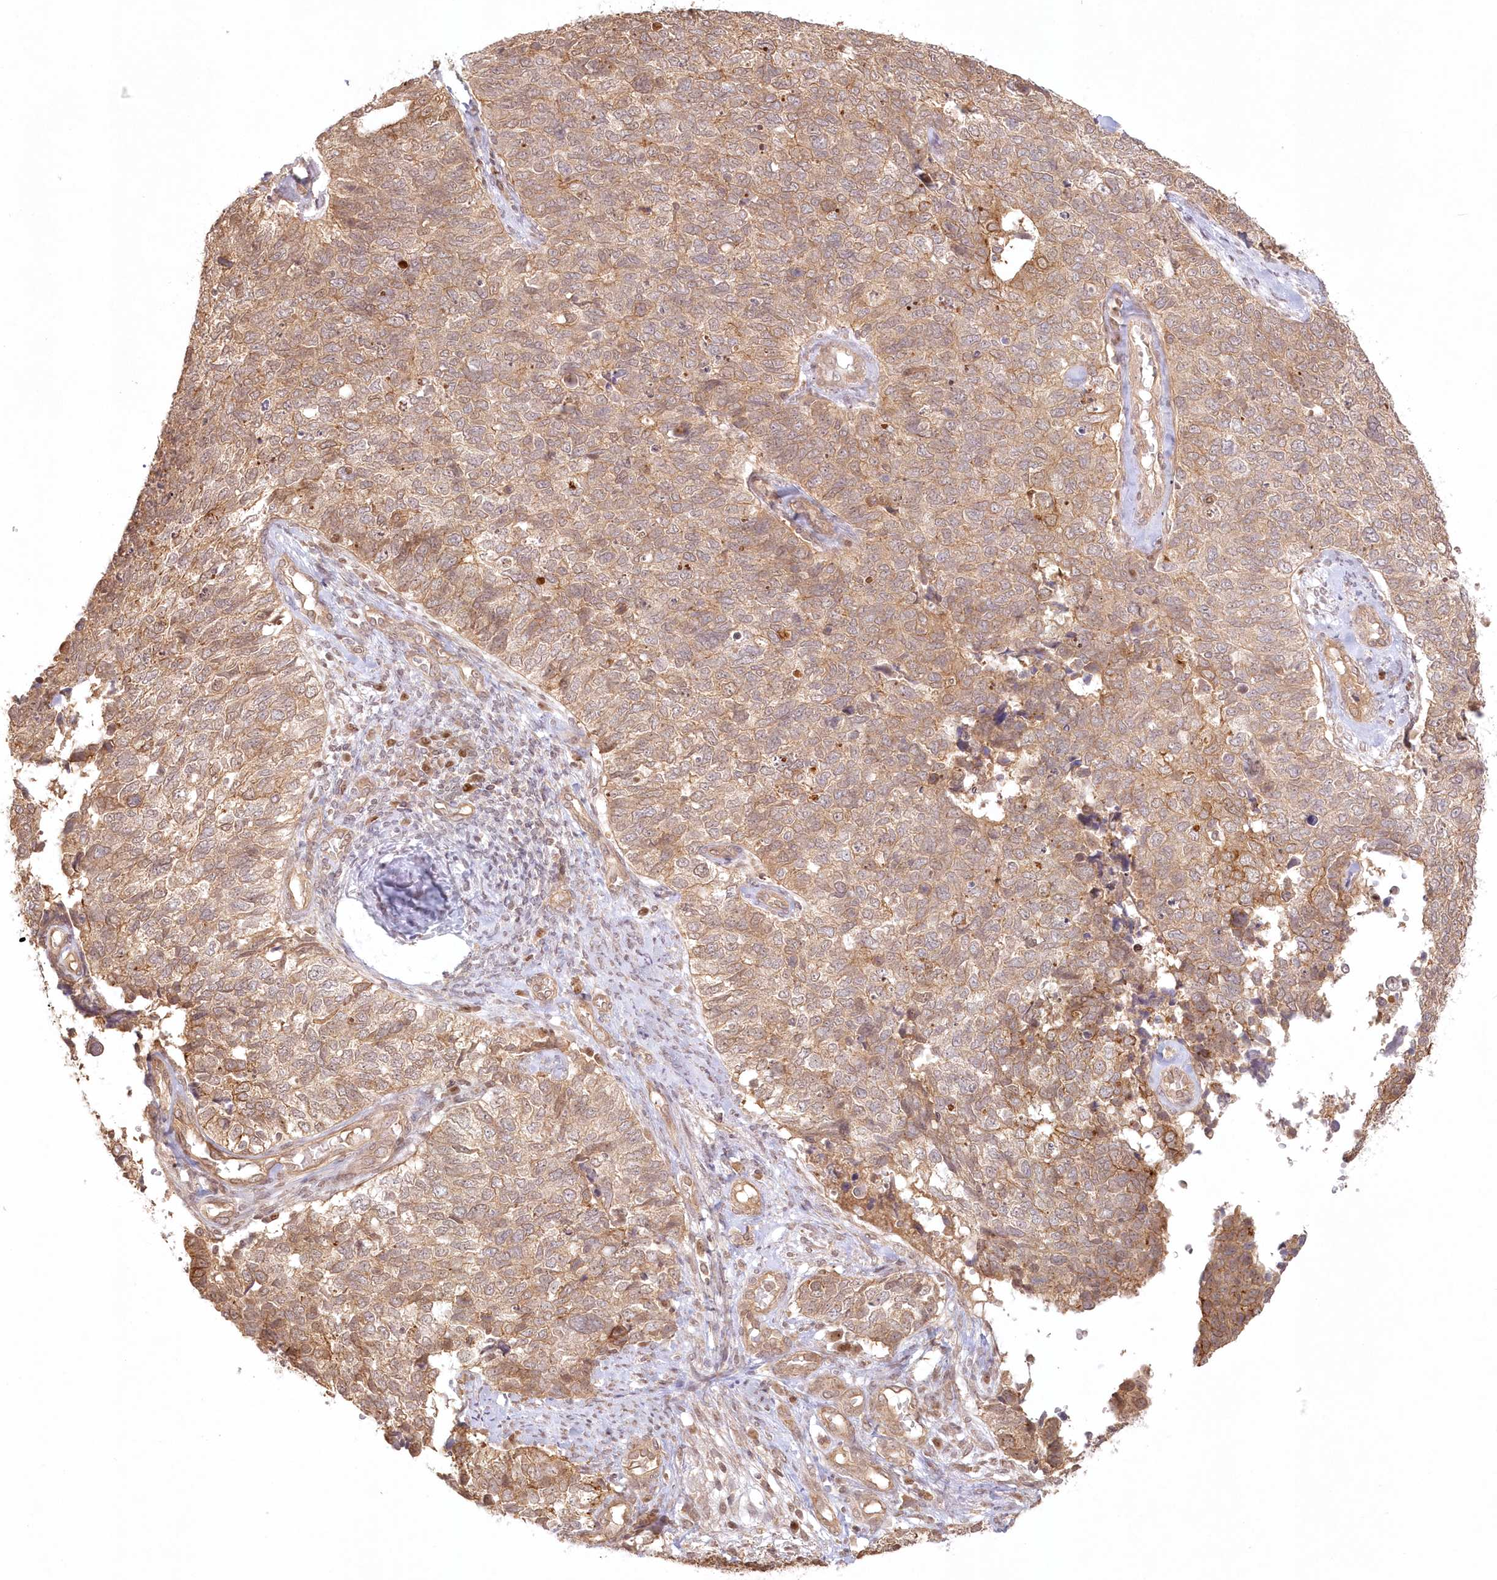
{"staining": {"intensity": "moderate", "quantity": ">75%", "location": "cytoplasmic/membranous"}, "tissue": "cervical cancer", "cell_type": "Tumor cells", "image_type": "cancer", "snomed": [{"axis": "morphology", "description": "Squamous cell carcinoma, NOS"}, {"axis": "topography", "description": "Cervix"}], "caption": "Tumor cells demonstrate moderate cytoplasmic/membranous positivity in about >75% of cells in squamous cell carcinoma (cervical).", "gene": "KIAA0232", "patient": {"sex": "female", "age": 63}}